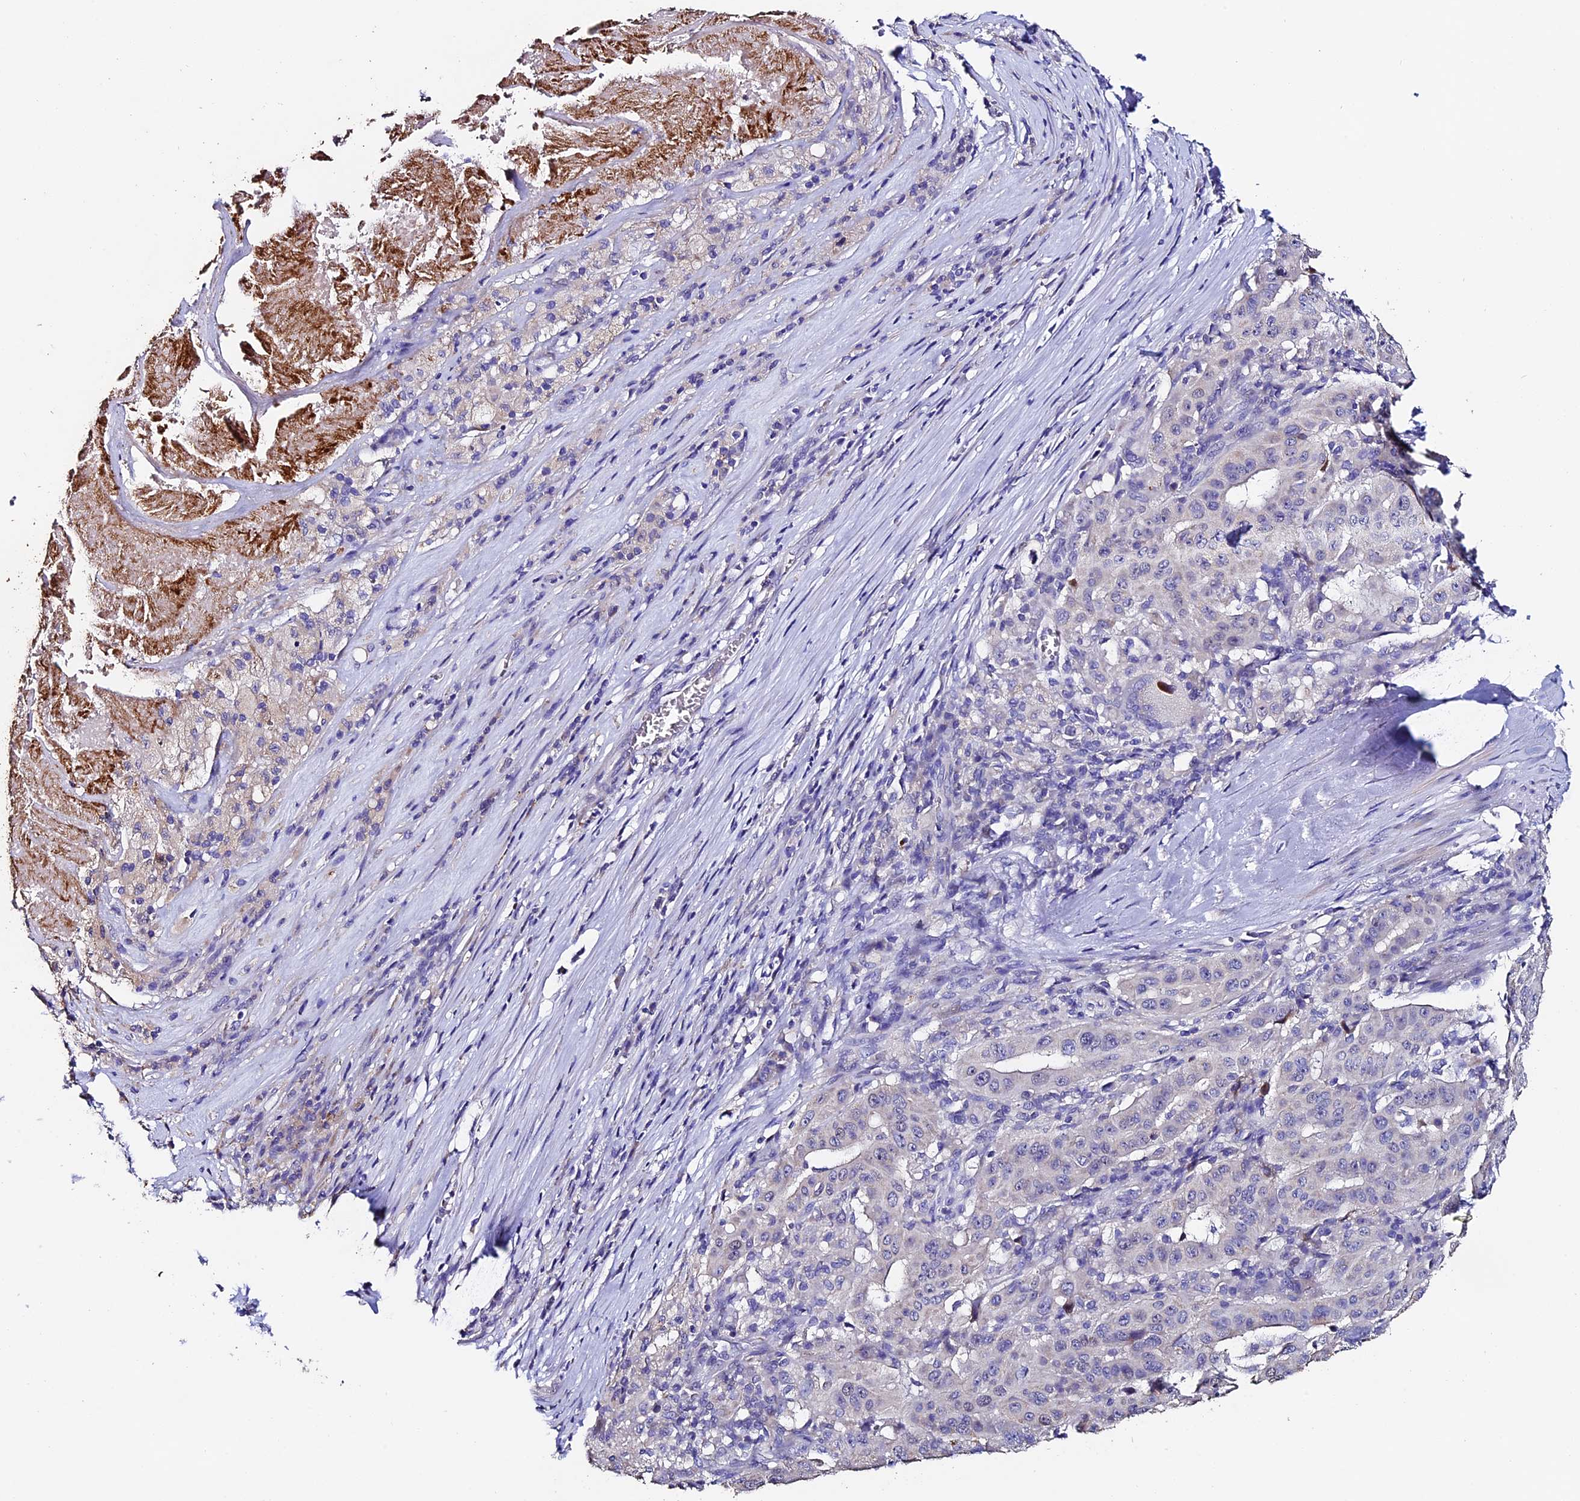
{"staining": {"intensity": "negative", "quantity": "none", "location": "none"}, "tissue": "pancreatic cancer", "cell_type": "Tumor cells", "image_type": "cancer", "snomed": [{"axis": "morphology", "description": "Adenocarcinoma, NOS"}, {"axis": "topography", "description": "Pancreas"}], "caption": "Immunohistochemical staining of pancreatic adenocarcinoma displays no significant staining in tumor cells.", "gene": "FBXW9", "patient": {"sex": "male", "age": 63}}